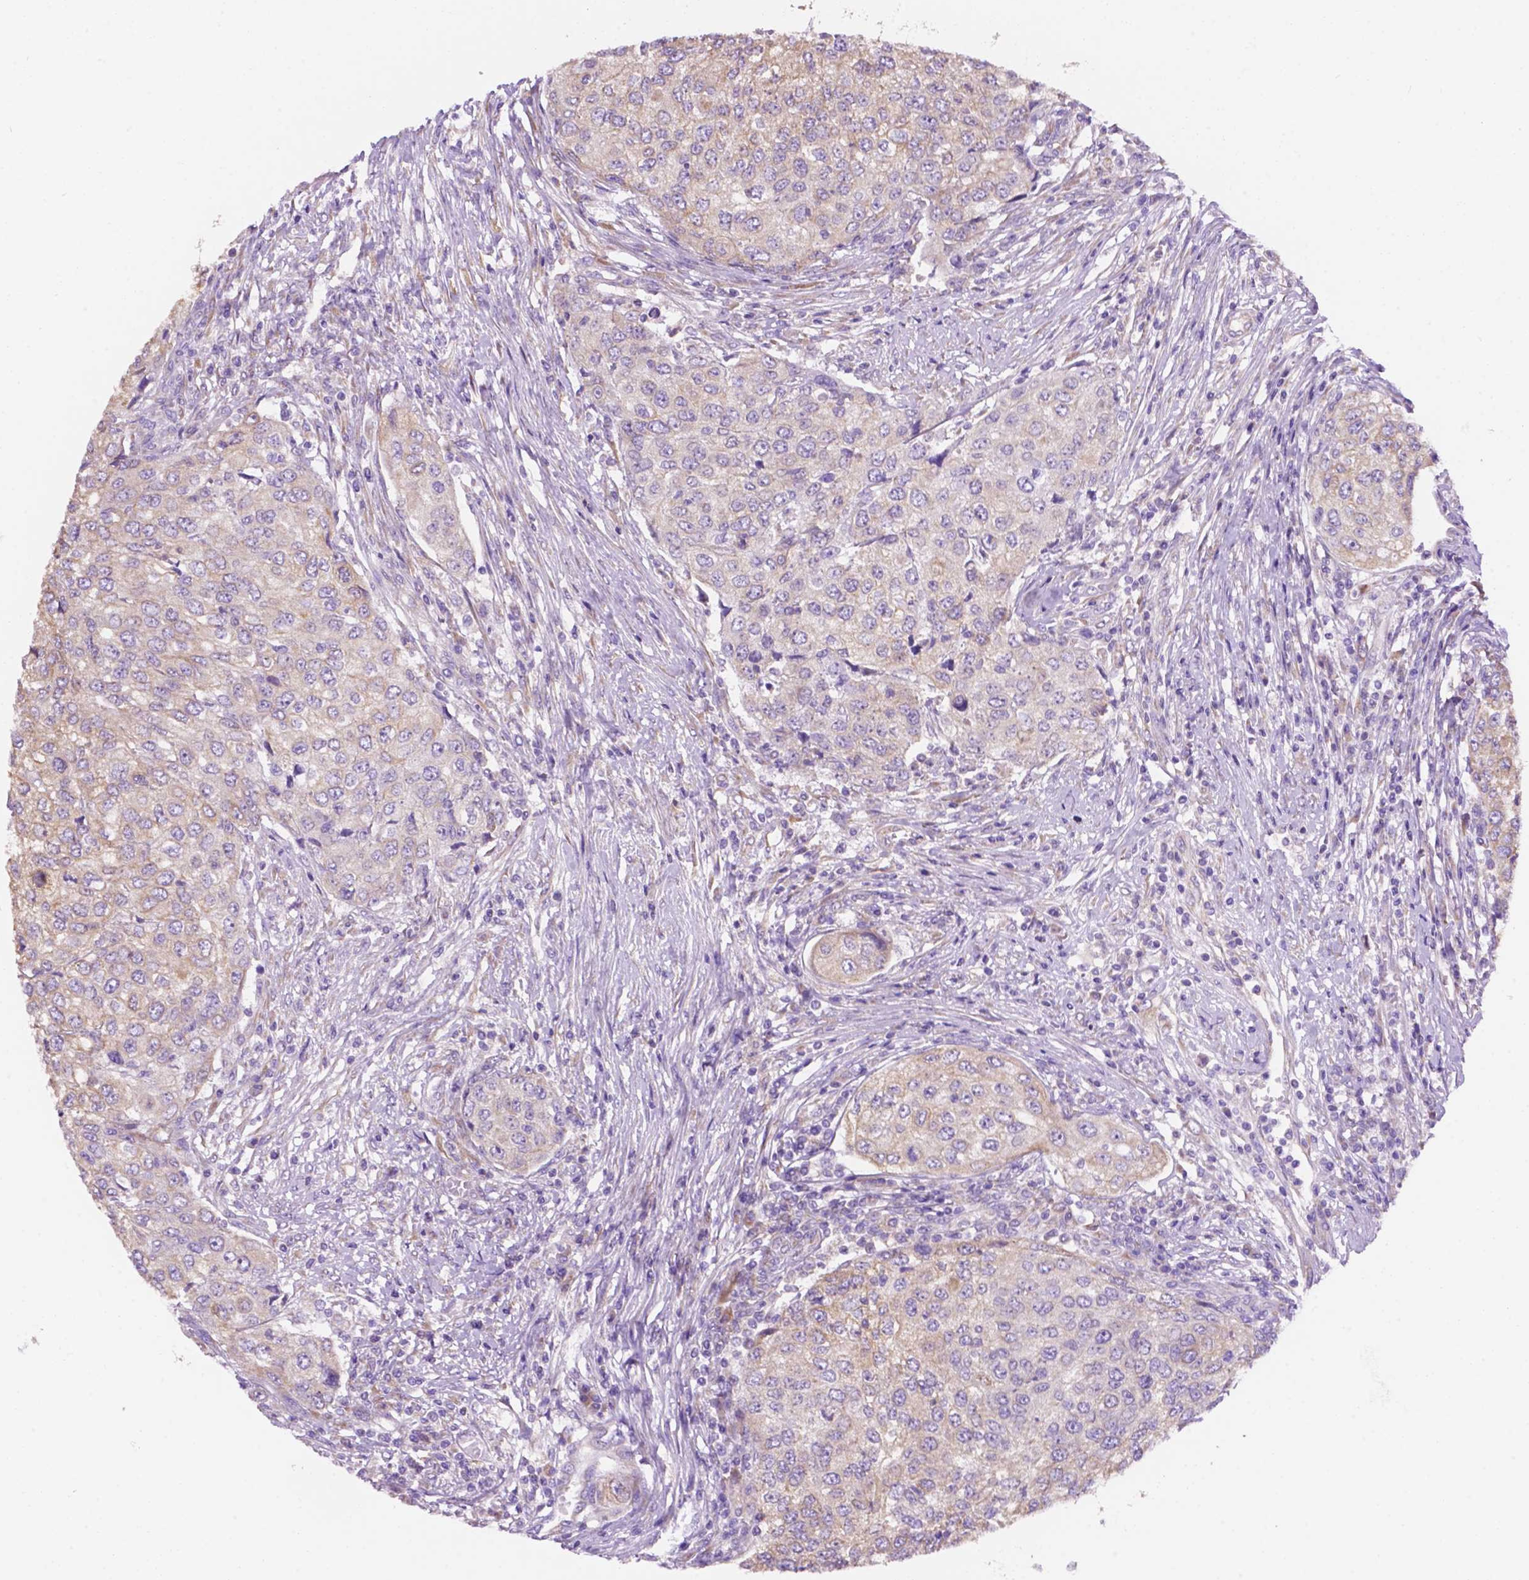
{"staining": {"intensity": "weak", "quantity": "25%-75%", "location": "cytoplasmic/membranous"}, "tissue": "urothelial cancer", "cell_type": "Tumor cells", "image_type": "cancer", "snomed": [{"axis": "morphology", "description": "Urothelial carcinoma, High grade"}, {"axis": "topography", "description": "Urinary bladder"}], "caption": "Urothelial carcinoma (high-grade) was stained to show a protein in brown. There is low levels of weak cytoplasmic/membranous expression in approximately 25%-75% of tumor cells.", "gene": "CEACAM7", "patient": {"sex": "female", "age": 78}}